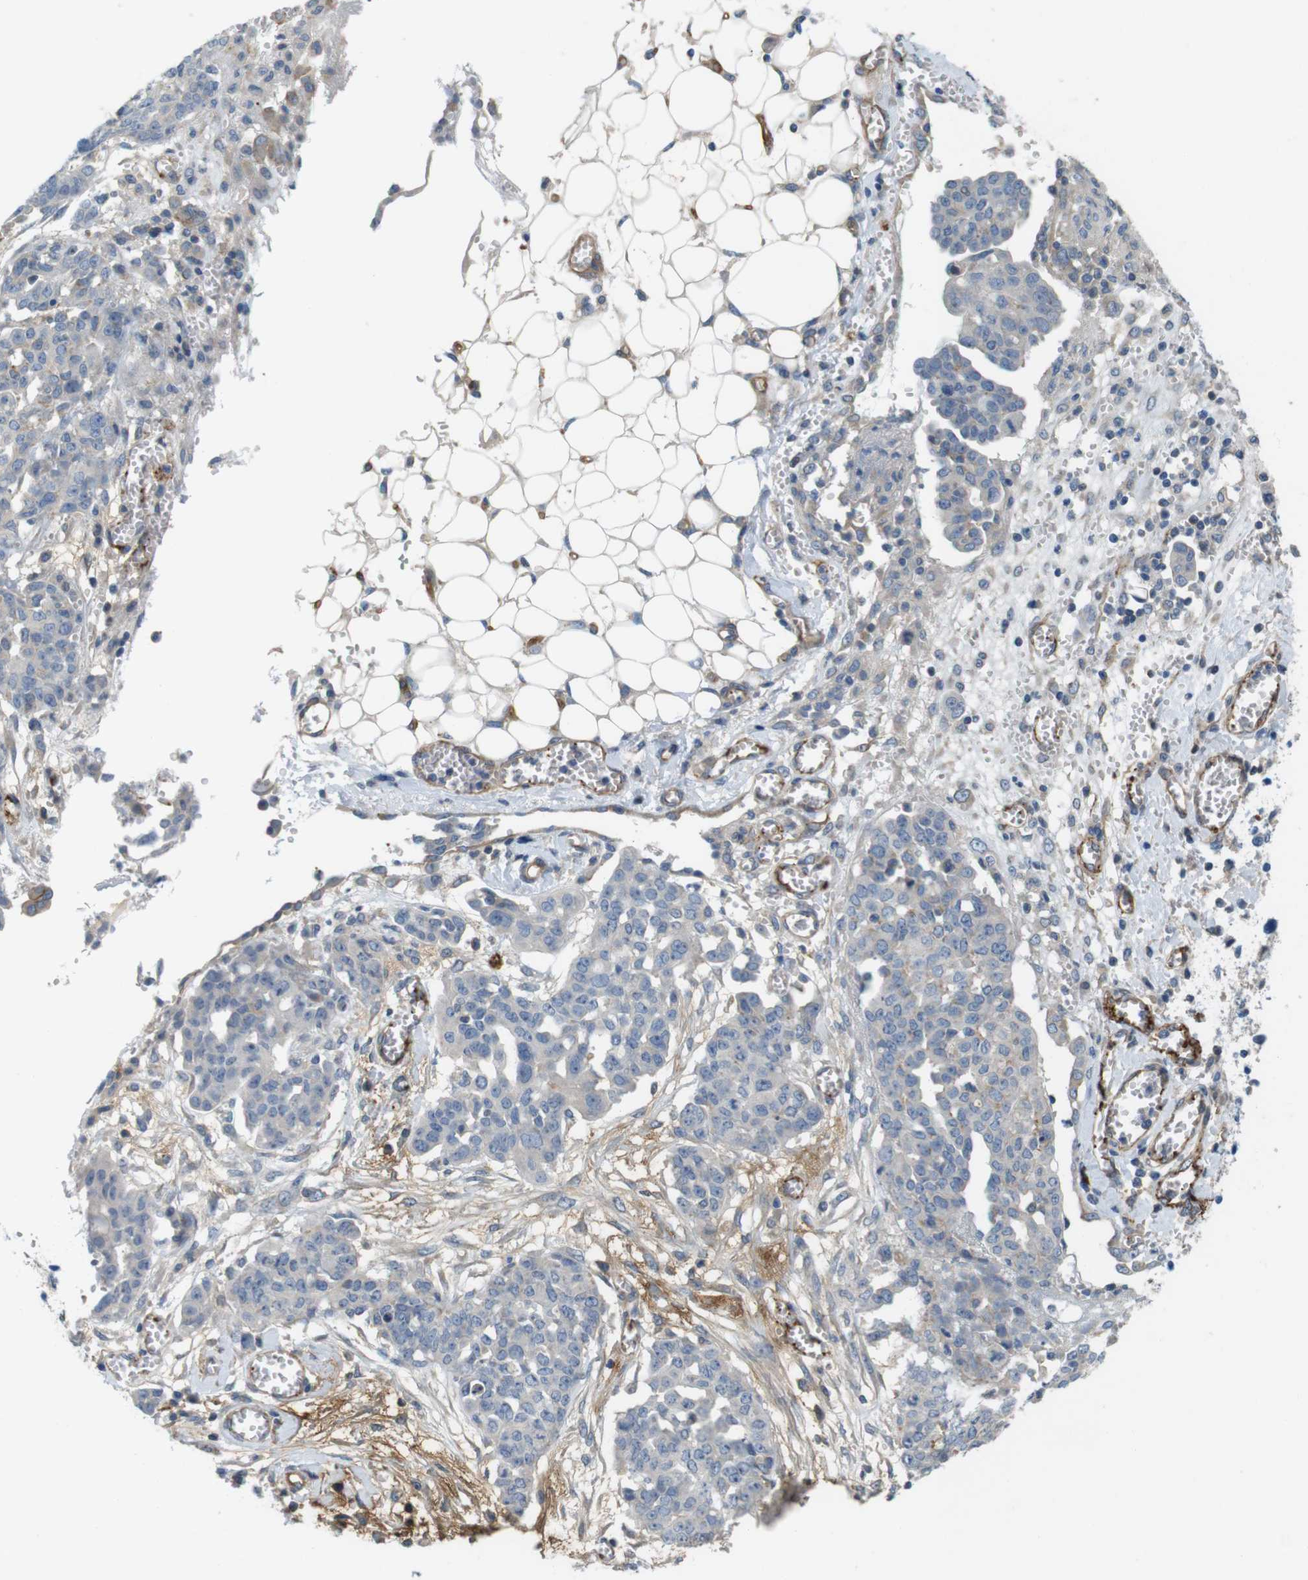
{"staining": {"intensity": "weak", "quantity": "<25%", "location": "cytoplasmic/membranous"}, "tissue": "ovarian cancer", "cell_type": "Tumor cells", "image_type": "cancer", "snomed": [{"axis": "morphology", "description": "Cystadenocarcinoma, serous, NOS"}, {"axis": "topography", "description": "Soft tissue"}, {"axis": "topography", "description": "Ovary"}], "caption": "Tumor cells are negative for protein expression in human ovarian serous cystadenocarcinoma.", "gene": "BVES", "patient": {"sex": "female", "age": 57}}